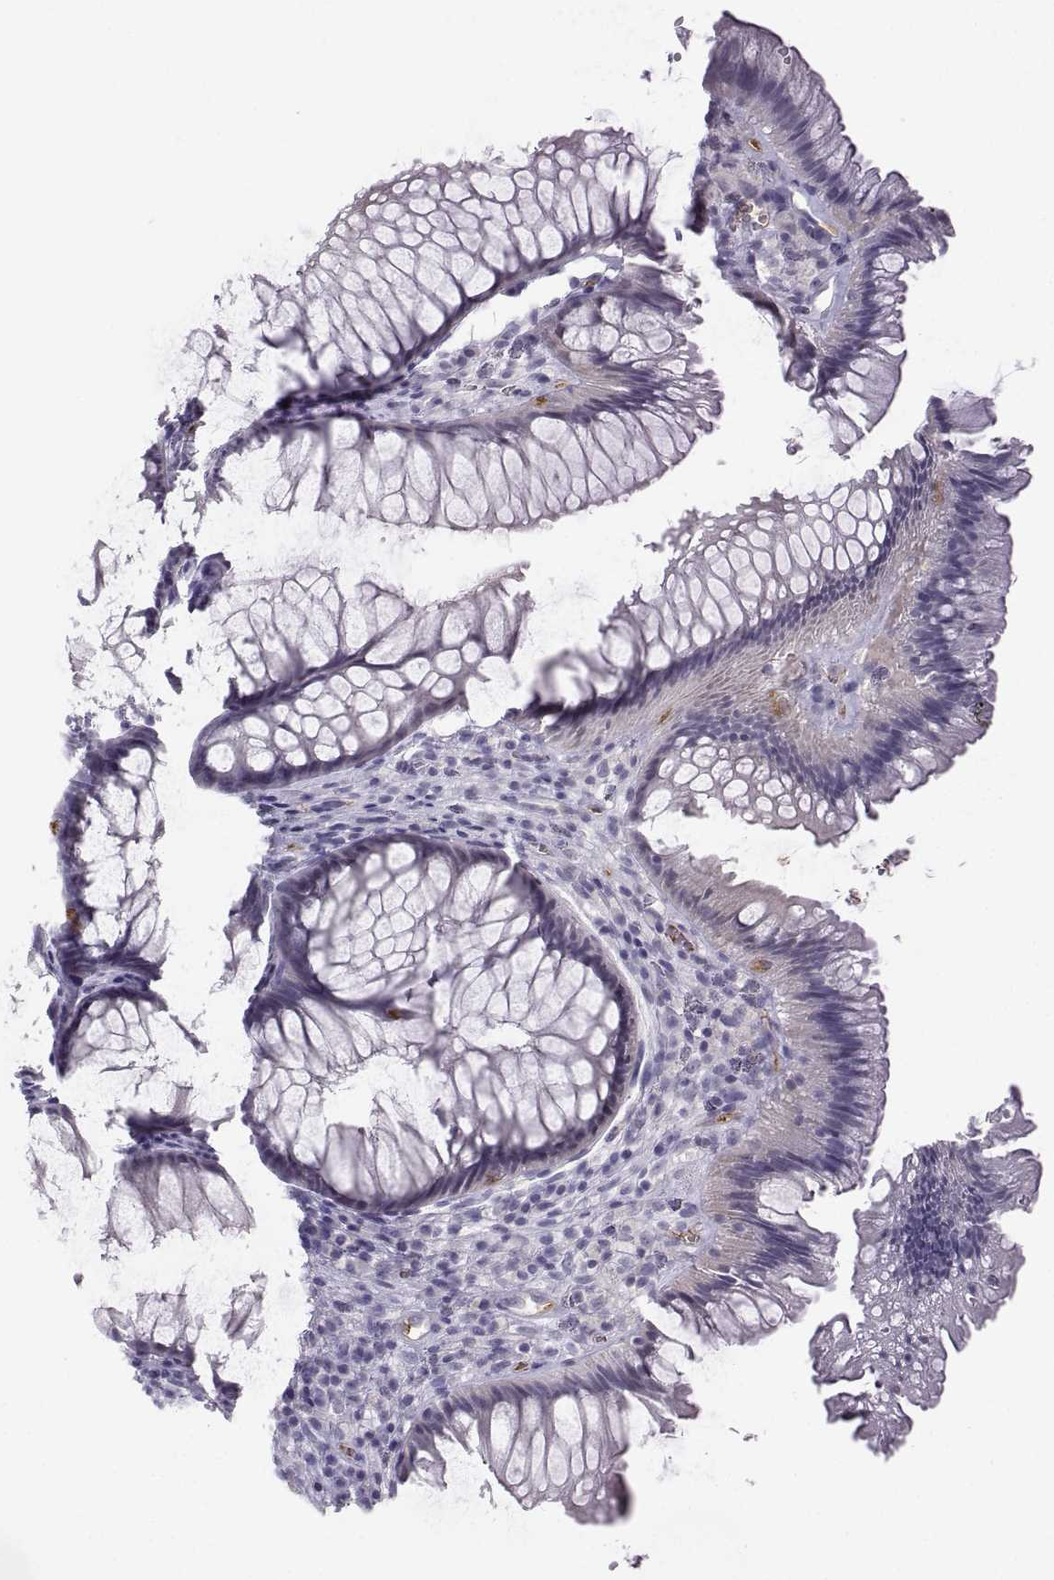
{"staining": {"intensity": "moderate", "quantity": "<25%", "location": "cytoplasmic/membranous"}, "tissue": "rectum", "cell_type": "Glandular cells", "image_type": "normal", "snomed": [{"axis": "morphology", "description": "Normal tissue, NOS"}, {"axis": "topography", "description": "Smooth muscle"}, {"axis": "topography", "description": "Rectum"}], "caption": "Protein expression analysis of unremarkable rectum reveals moderate cytoplasmic/membranous expression in about <25% of glandular cells.", "gene": "LHX1", "patient": {"sex": "male", "age": 53}}